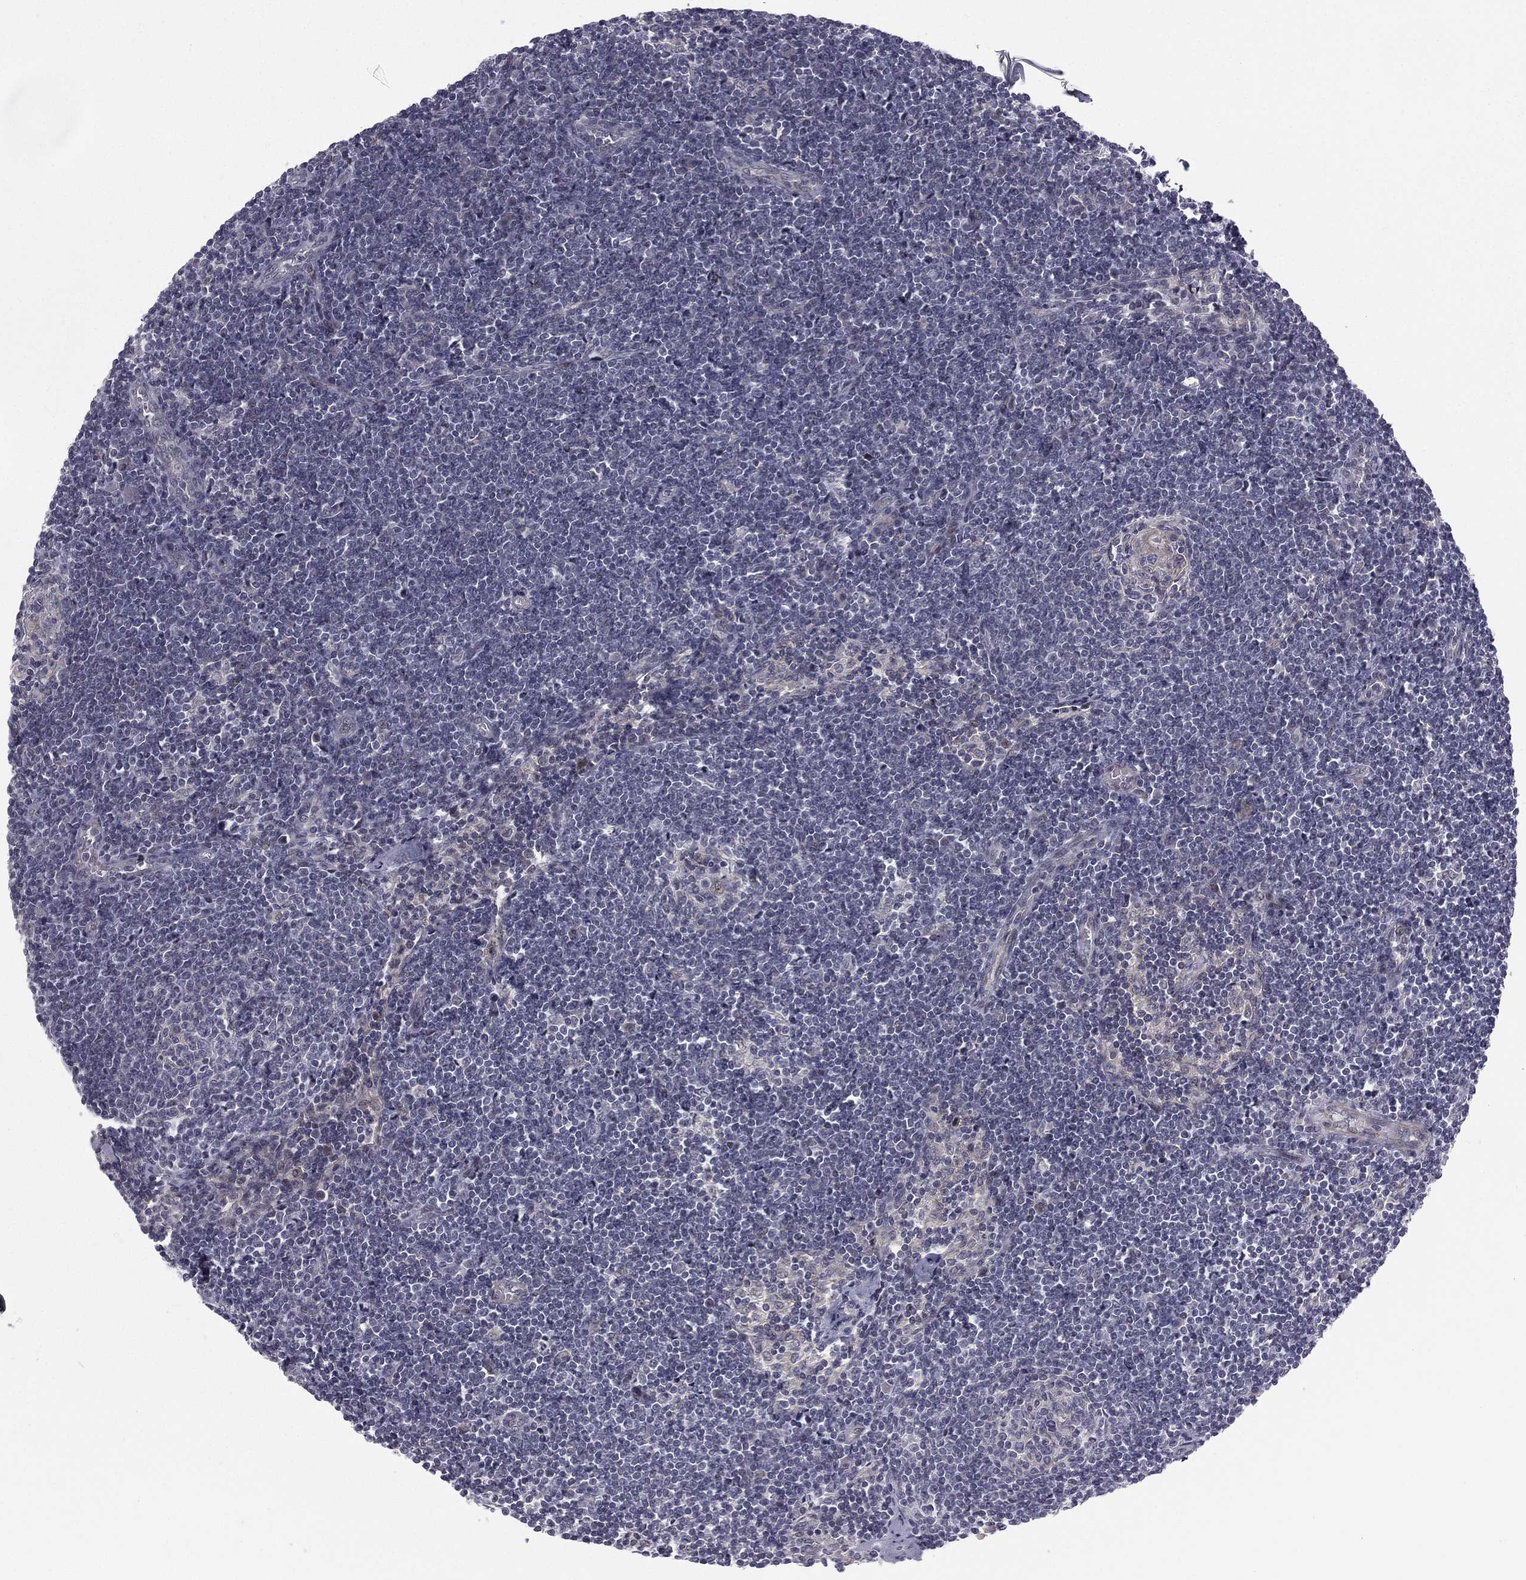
{"staining": {"intensity": "negative", "quantity": "none", "location": "none"}, "tissue": "lymph node", "cell_type": "Non-germinal center cells", "image_type": "normal", "snomed": [{"axis": "morphology", "description": "Normal tissue, NOS"}, {"axis": "morphology", "description": "Adenocarcinoma, NOS"}, {"axis": "topography", "description": "Lymph node"}, {"axis": "topography", "description": "Pancreas"}], "caption": "Image shows no protein positivity in non-germinal center cells of normal lymph node.", "gene": "ACTRT2", "patient": {"sex": "female", "age": 58}}